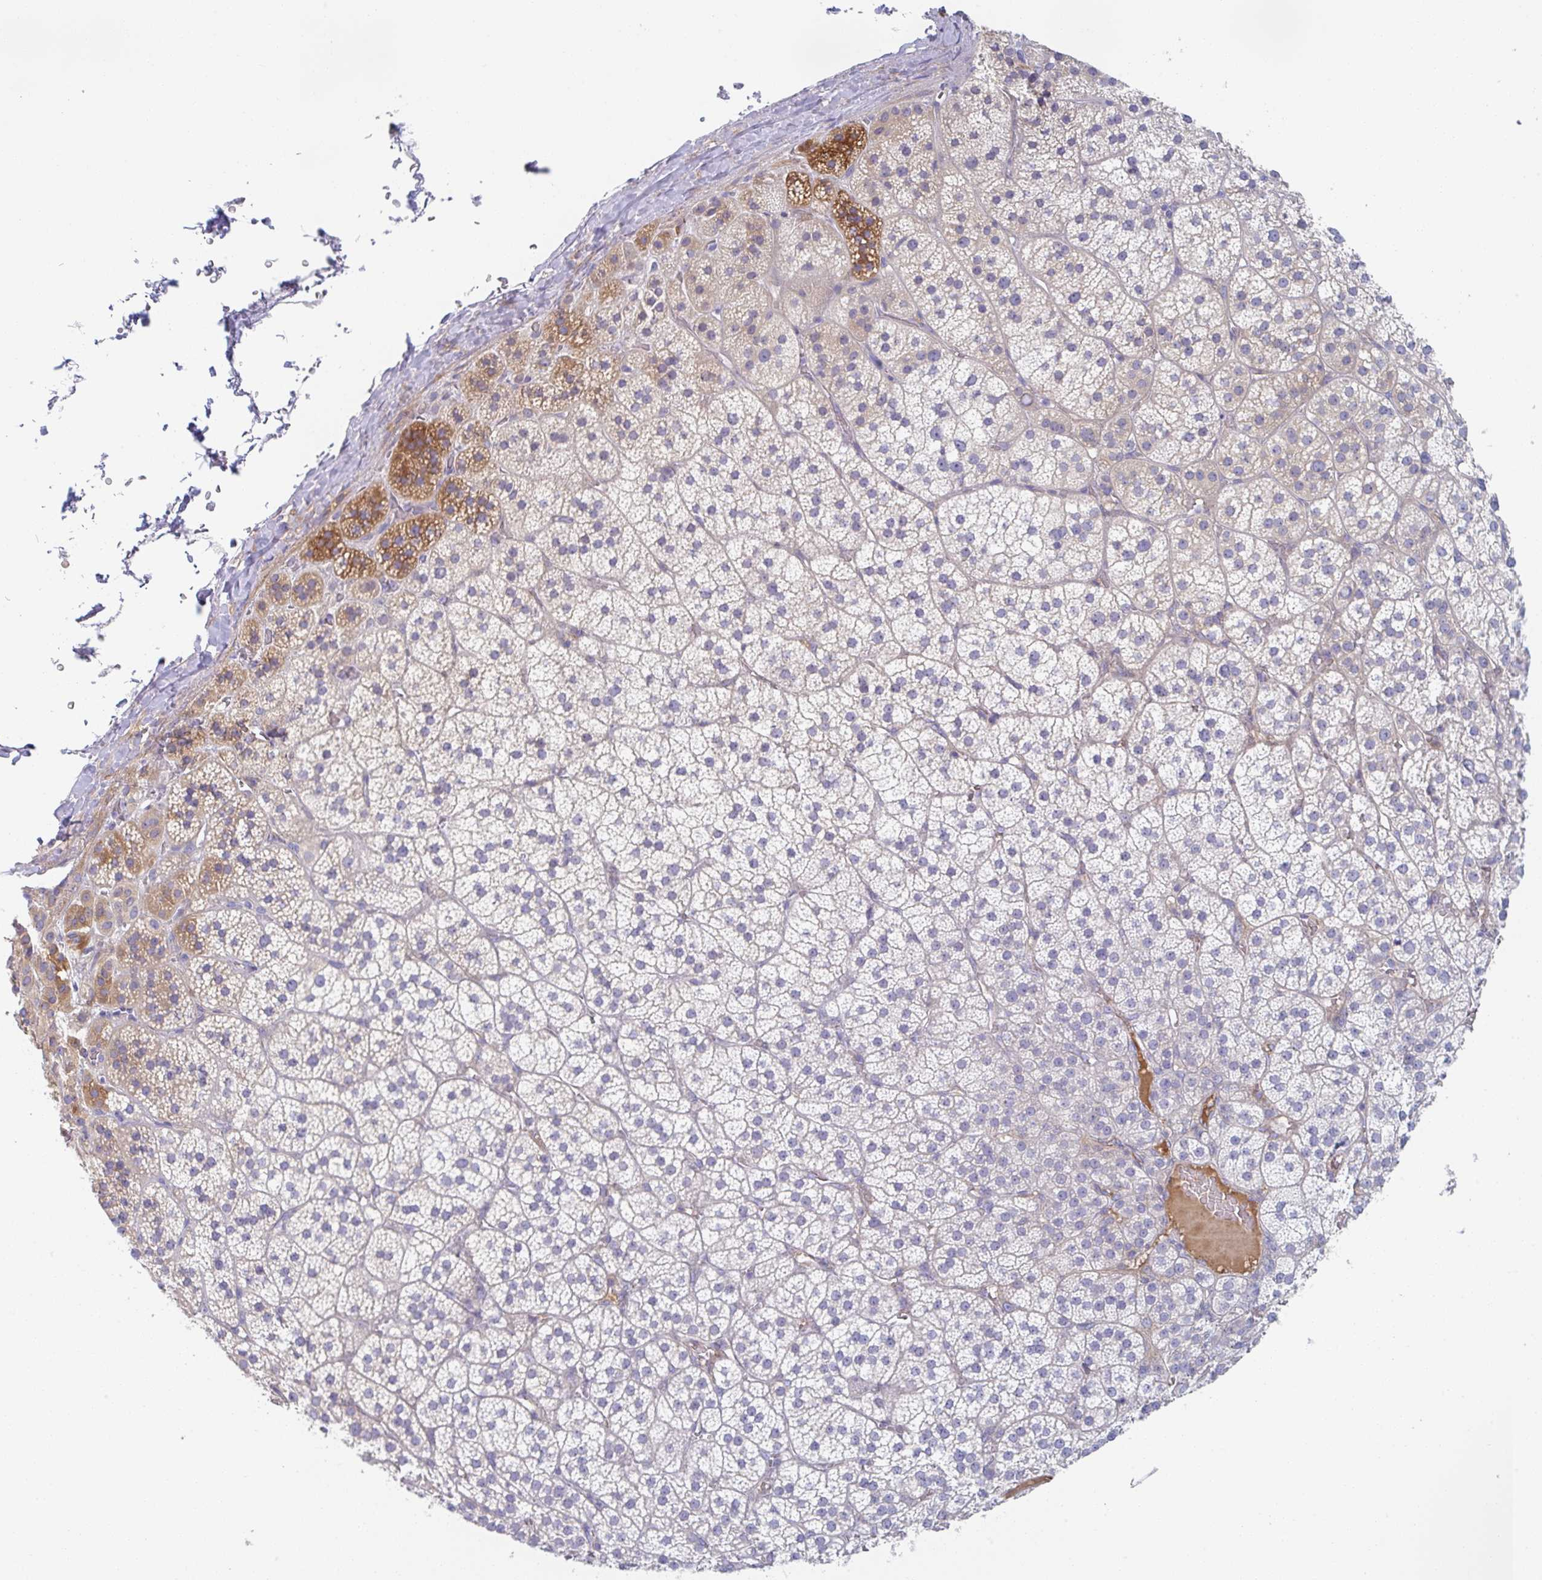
{"staining": {"intensity": "moderate", "quantity": "<25%", "location": "cytoplasmic/membranous"}, "tissue": "adrenal gland", "cell_type": "Glandular cells", "image_type": "normal", "snomed": [{"axis": "morphology", "description": "Normal tissue, NOS"}, {"axis": "topography", "description": "Adrenal gland"}], "caption": "Brown immunohistochemical staining in benign human adrenal gland shows moderate cytoplasmic/membranous expression in approximately <25% of glandular cells.", "gene": "AMPD2", "patient": {"sex": "female", "age": 60}}